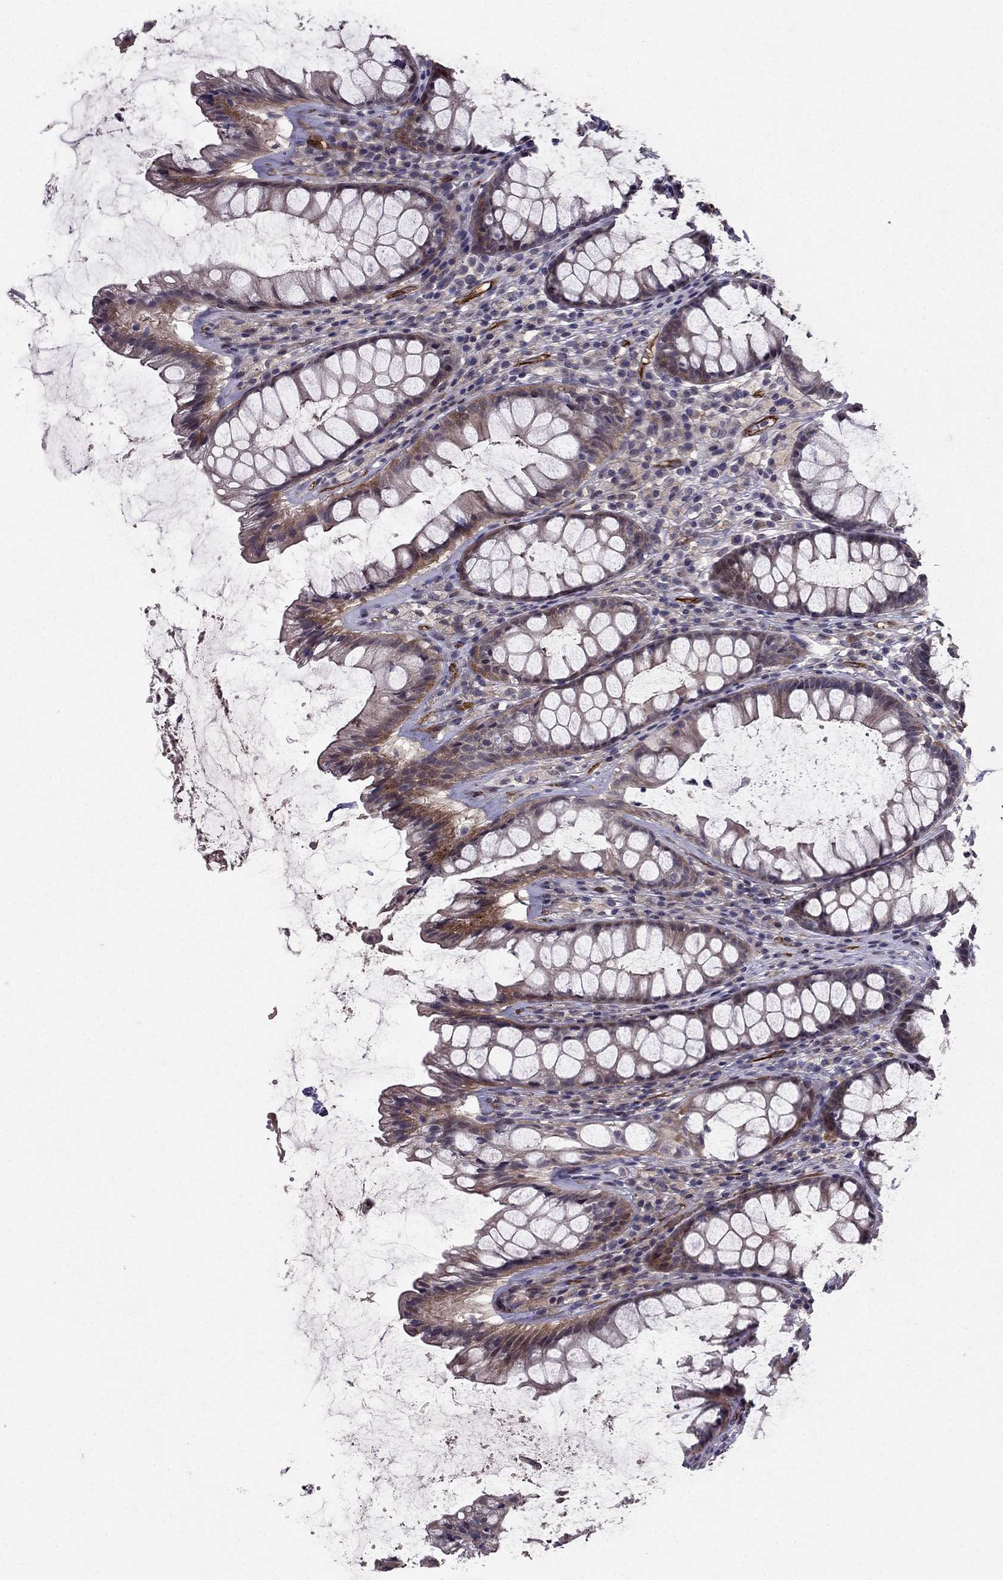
{"staining": {"intensity": "negative", "quantity": "none", "location": "none"}, "tissue": "rectum", "cell_type": "Glandular cells", "image_type": "normal", "snomed": [{"axis": "morphology", "description": "Normal tissue, NOS"}, {"axis": "topography", "description": "Rectum"}], "caption": "Protein analysis of unremarkable rectum displays no significant staining in glandular cells.", "gene": "RASIP1", "patient": {"sex": "male", "age": 72}}